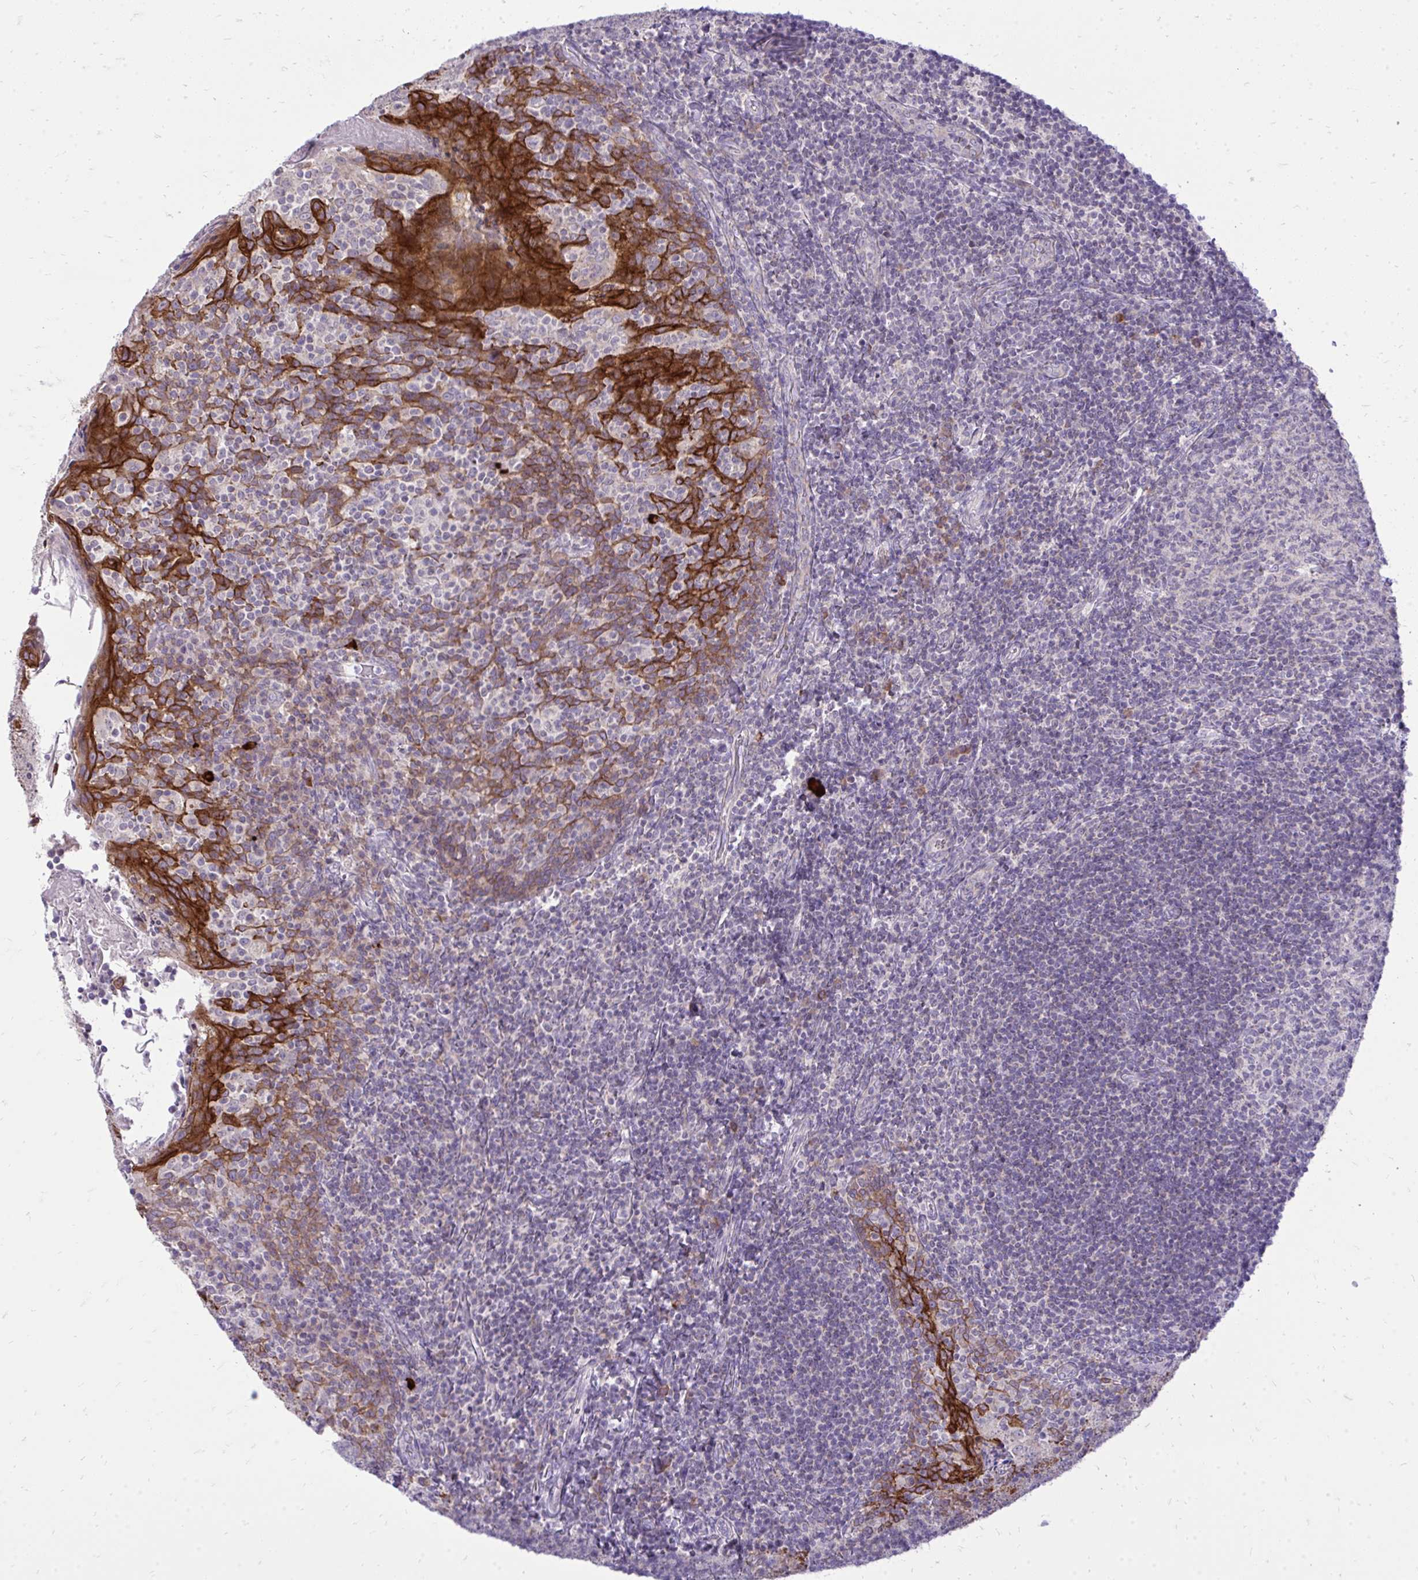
{"staining": {"intensity": "negative", "quantity": "none", "location": "none"}, "tissue": "tonsil", "cell_type": "Germinal center cells", "image_type": "normal", "snomed": [{"axis": "morphology", "description": "Normal tissue, NOS"}, {"axis": "topography", "description": "Tonsil"}], "caption": "There is no significant positivity in germinal center cells of tonsil. (Brightfield microscopy of DAB (3,3'-diaminobenzidine) IHC at high magnification).", "gene": "SPTBN2", "patient": {"sex": "female", "age": 10}}